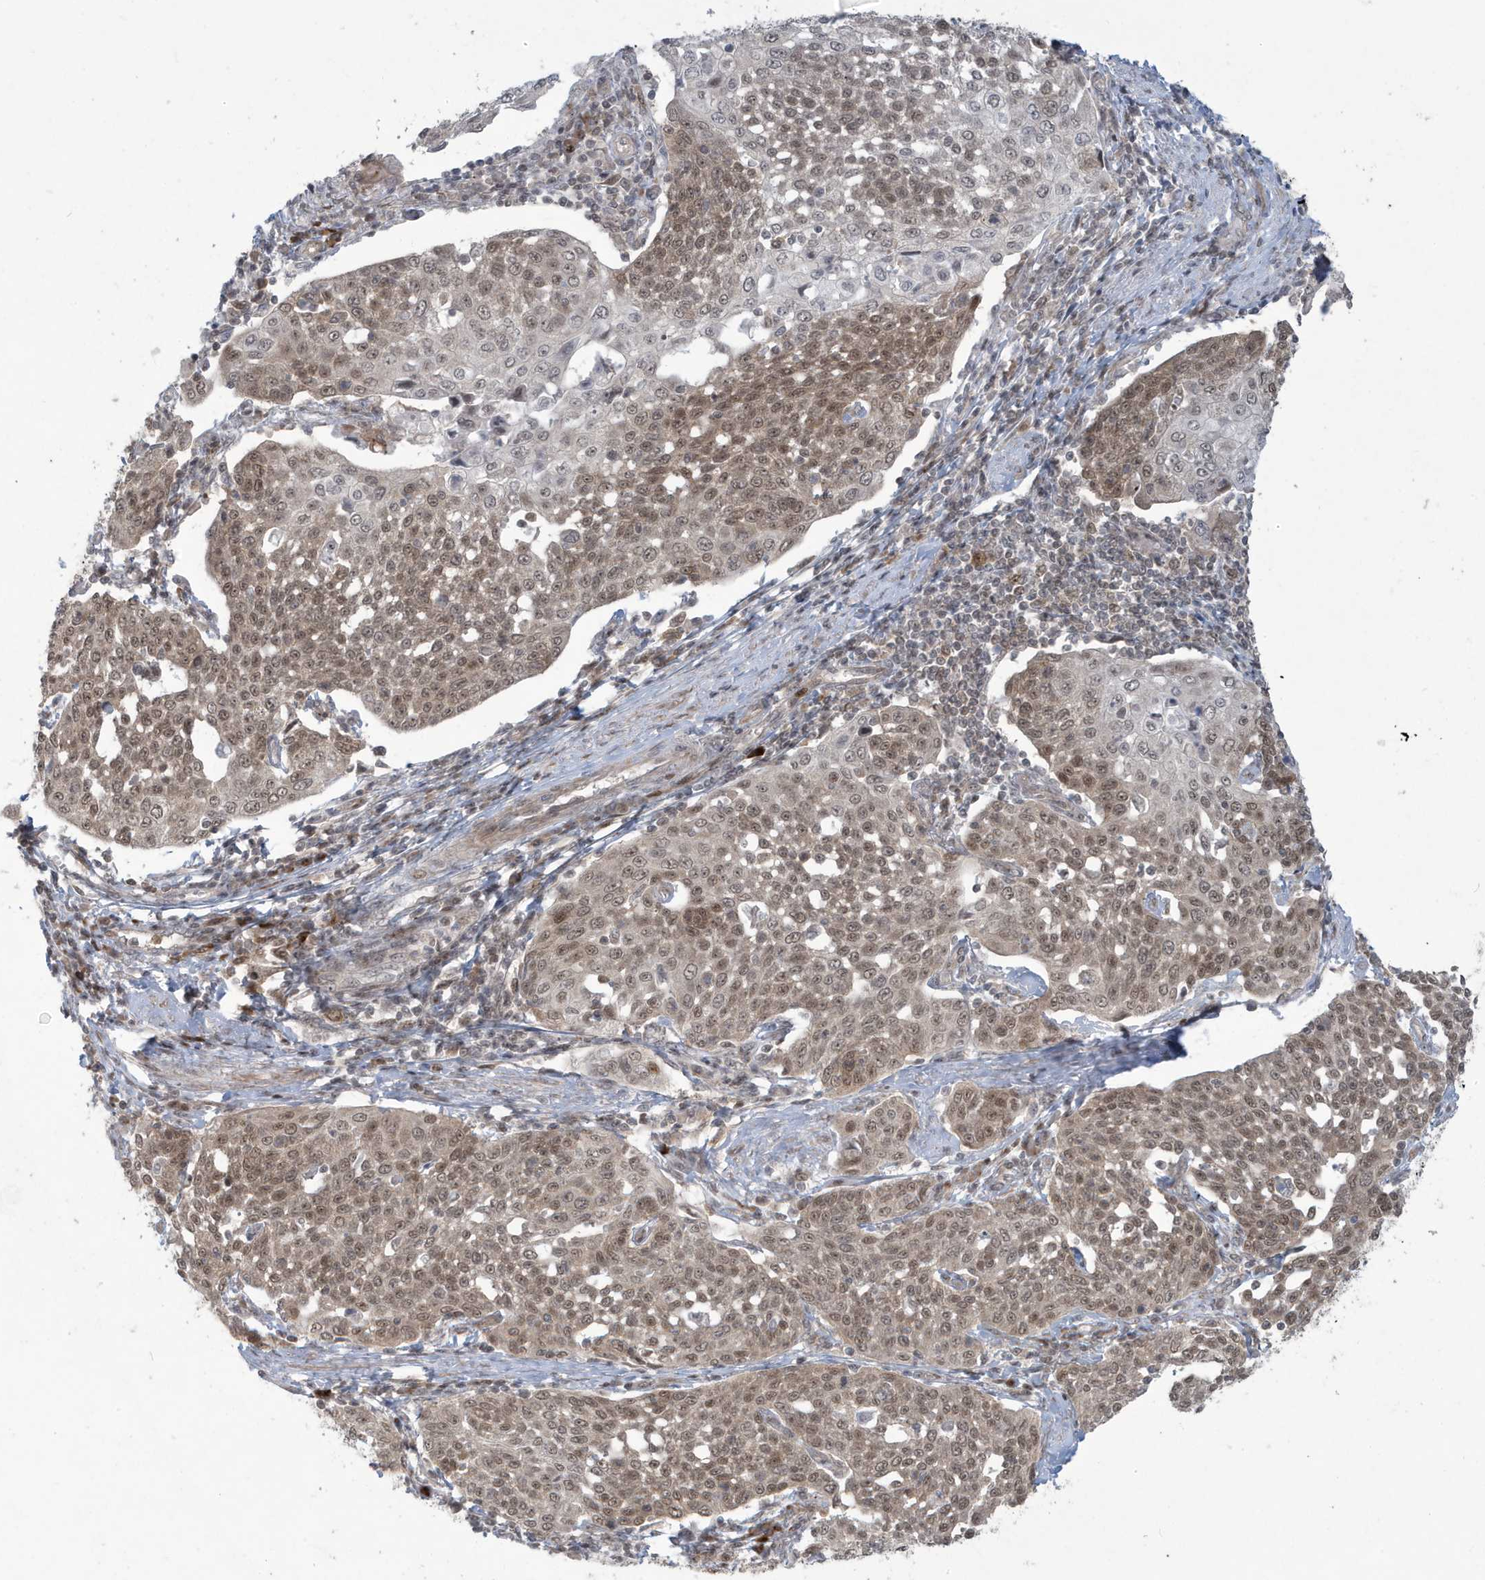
{"staining": {"intensity": "moderate", "quantity": ">75%", "location": "cytoplasmic/membranous,nuclear"}, "tissue": "cervical cancer", "cell_type": "Tumor cells", "image_type": "cancer", "snomed": [{"axis": "morphology", "description": "Squamous cell carcinoma, NOS"}, {"axis": "topography", "description": "Cervix"}], "caption": "Immunohistochemical staining of human cervical cancer displays medium levels of moderate cytoplasmic/membranous and nuclear positivity in about >75% of tumor cells.", "gene": "C1orf52", "patient": {"sex": "female", "age": 34}}